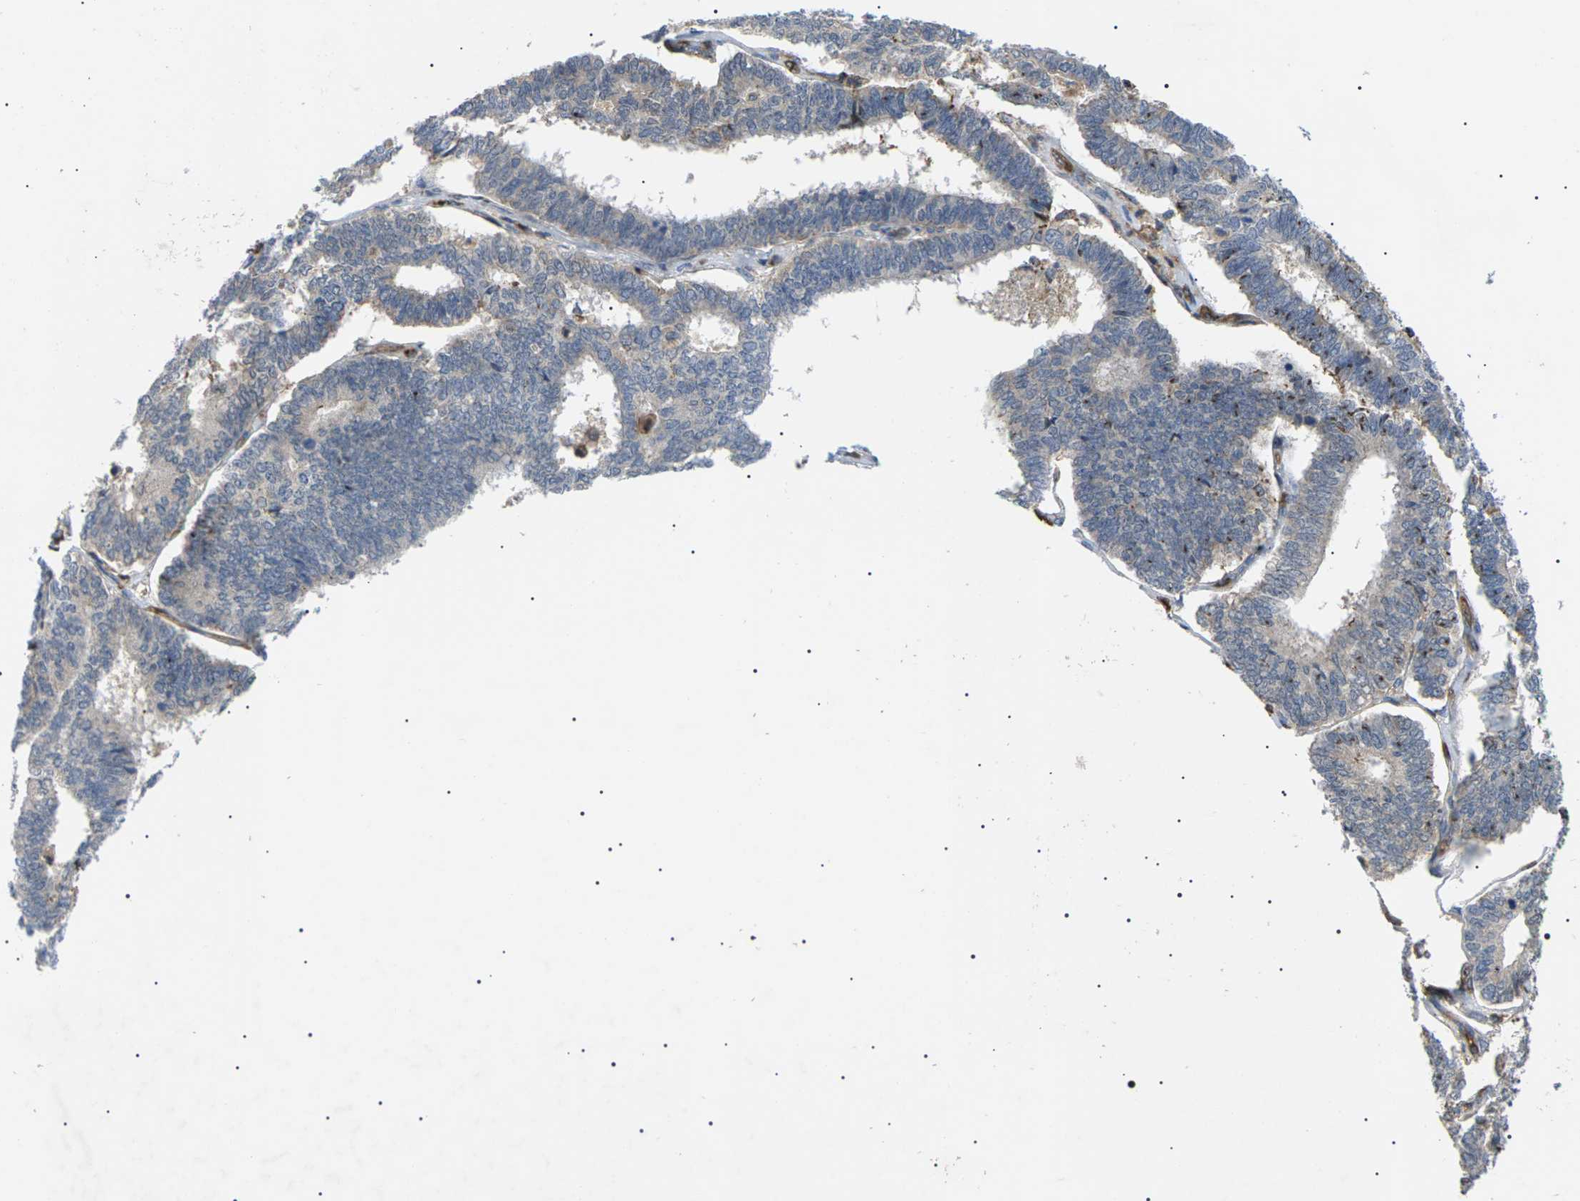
{"staining": {"intensity": "negative", "quantity": "none", "location": "none"}, "tissue": "endometrial cancer", "cell_type": "Tumor cells", "image_type": "cancer", "snomed": [{"axis": "morphology", "description": "Adenocarcinoma, NOS"}, {"axis": "topography", "description": "Endometrium"}], "caption": "Immunohistochemical staining of human endometrial cancer shows no significant positivity in tumor cells. (DAB (3,3'-diaminobenzidine) immunohistochemistry (IHC), high magnification).", "gene": "TMTC4", "patient": {"sex": "female", "age": 70}}